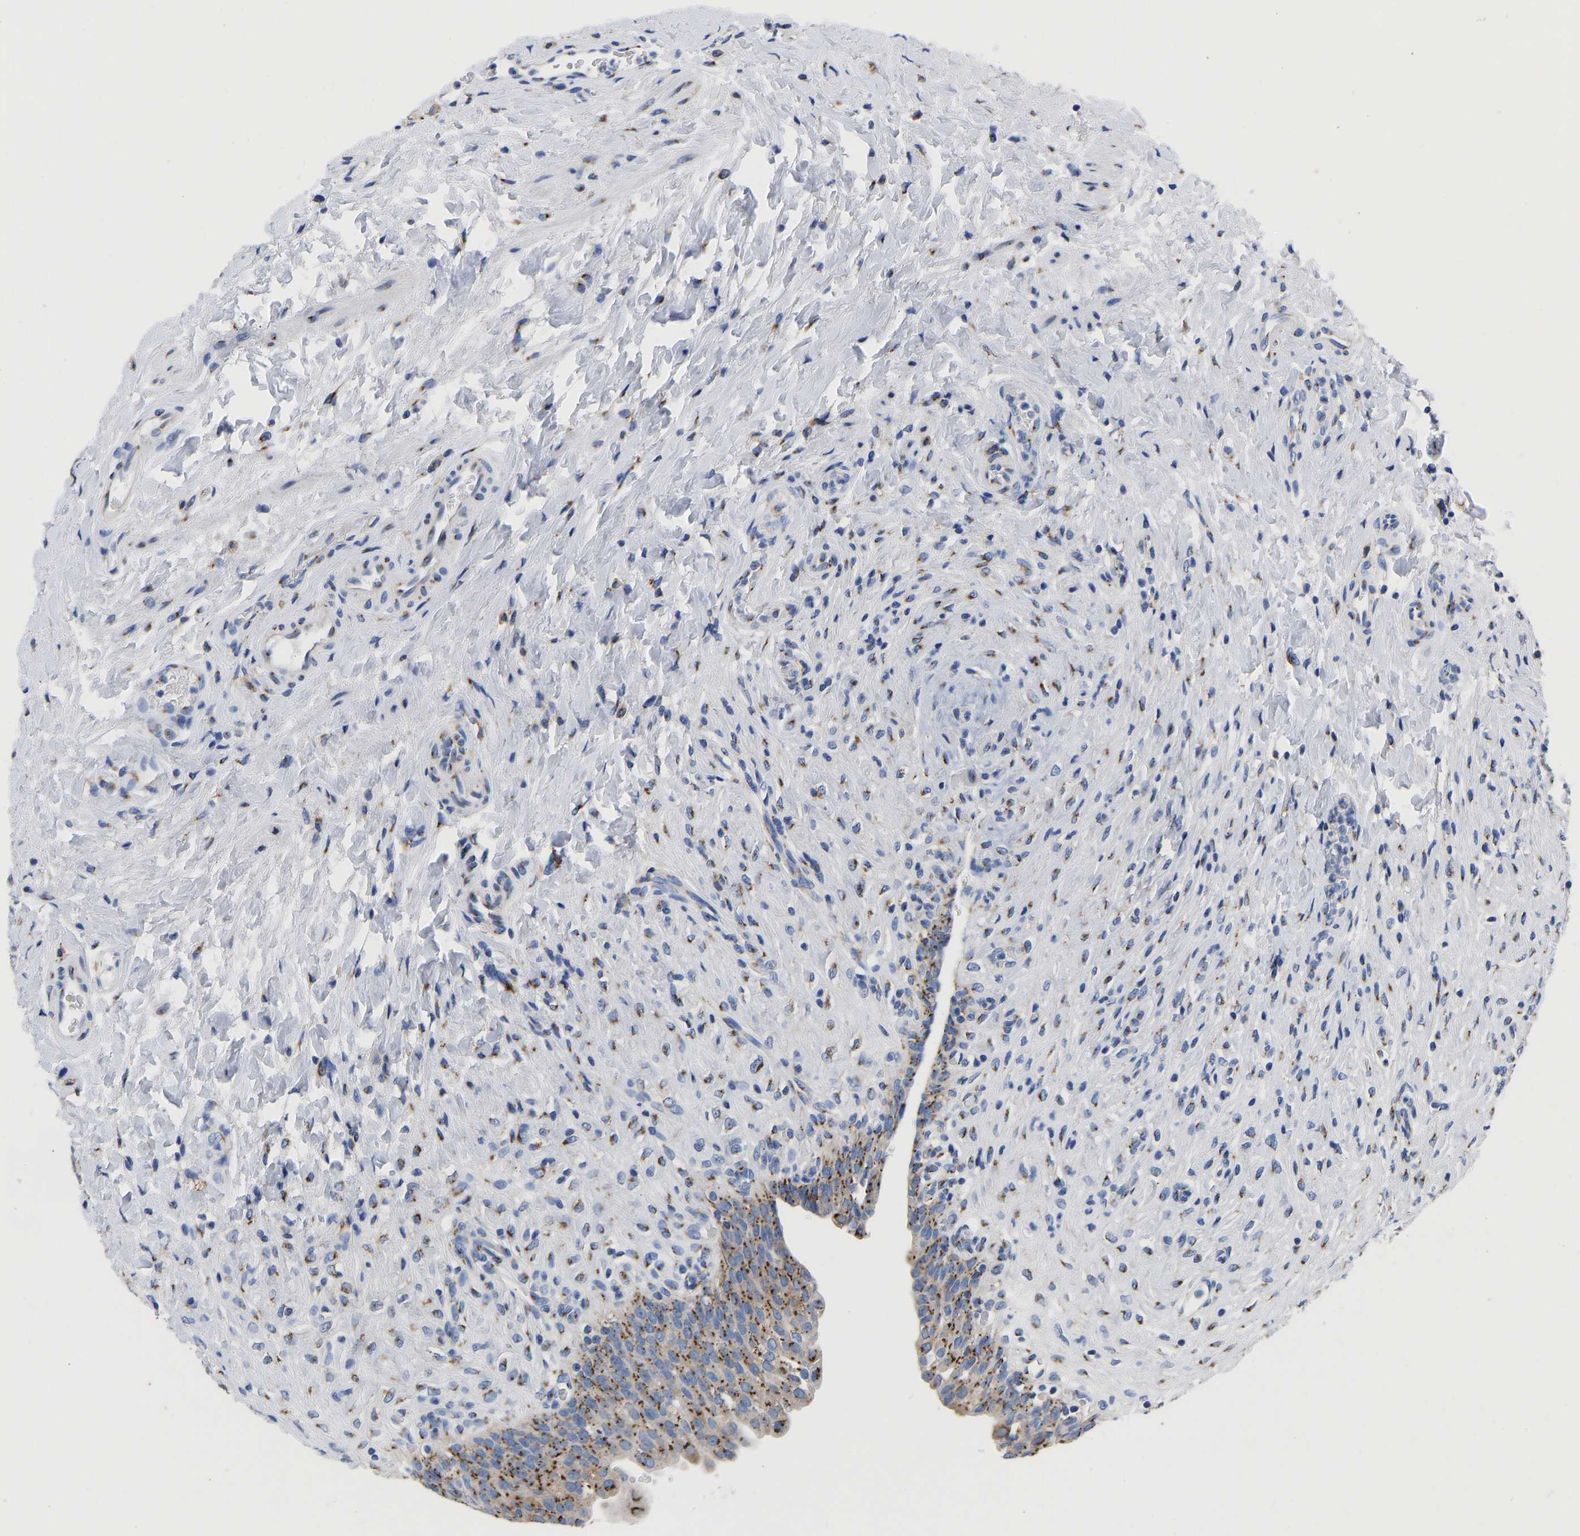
{"staining": {"intensity": "moderate", "quantity": ">75%", "location": "cytoplasmic/membranous"}, "tissue": "urinary bladder", "cell_type": "Urothelial cells", "image_type": "normal", "snomed": [{"axis": "morphology", "description": "Urothelial carcinoma, High grade"}, {"axis": "topography", "description": "Urinary bladder"}], "caption": "Urinary bladder stained with a brown dye reveals moderate cytoplasmic/membranous positive staining in about >75% of urothelial cells.", "gene": "TMEM87A", "patient": {"sex": "male", "age": 46}}